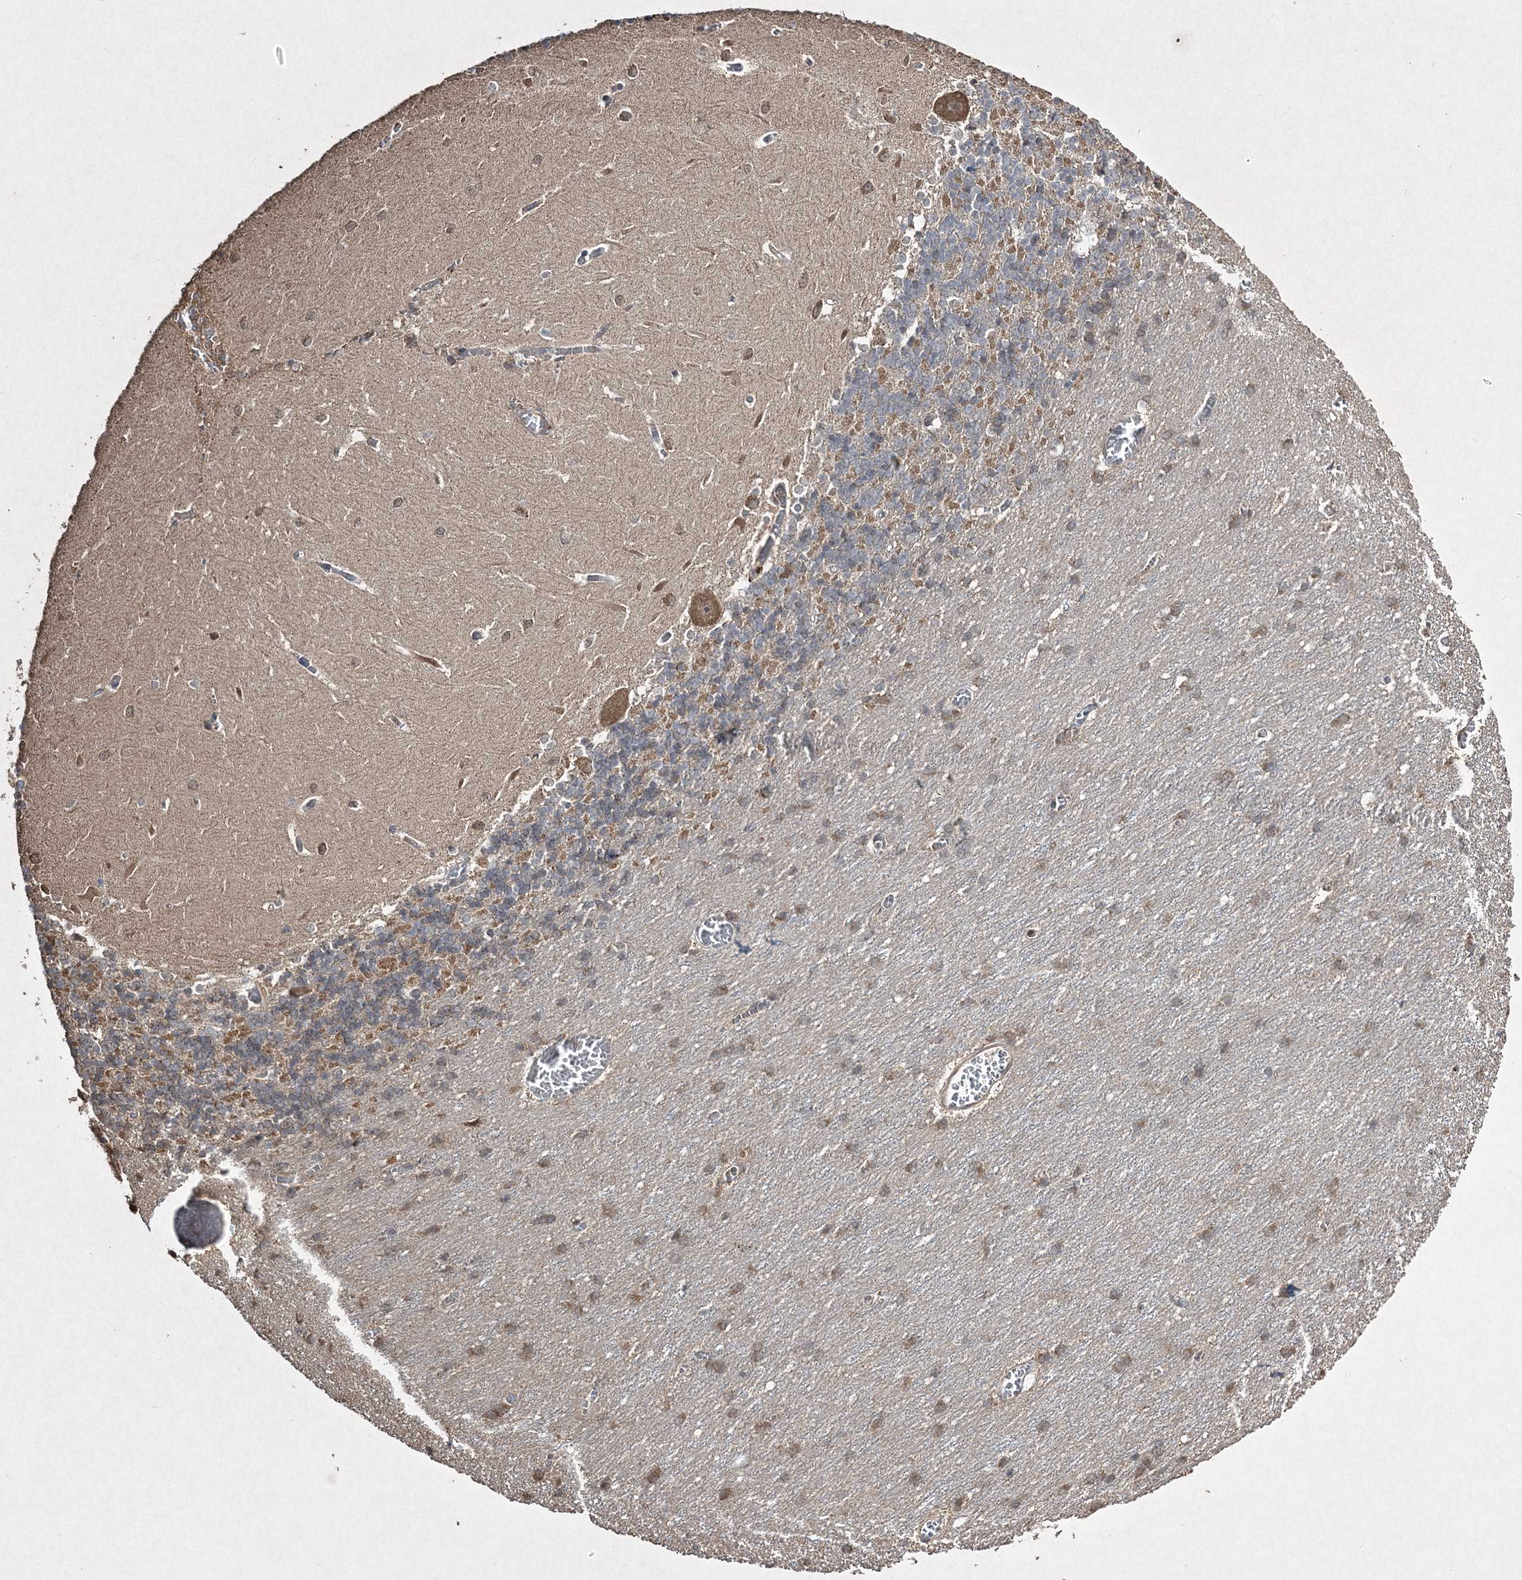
{"staining": {"intensity": "moderate", "quantity": ">75%", "location": "cytoplasmic/membranous"}, "tissue": "cerebellum", "cell_type": "Cells in granular layer", "image_type": "normal", "snomed": [{"axis": "morphology", "description": "Normal tissue, NOS"}, {"axis": "topography", "description": "Cerebellum"}], "caption": "Brown immunohistochemical staining in normal human cerebellum demonstrates moderate cytoplasmic/membranous expression in approximately >75% of cells in granular layer. (Brightfield microscopy of DAB IHC at high magnification).", "gene": "GRSF1", "patient": {"sex": "male", "age": 37}}